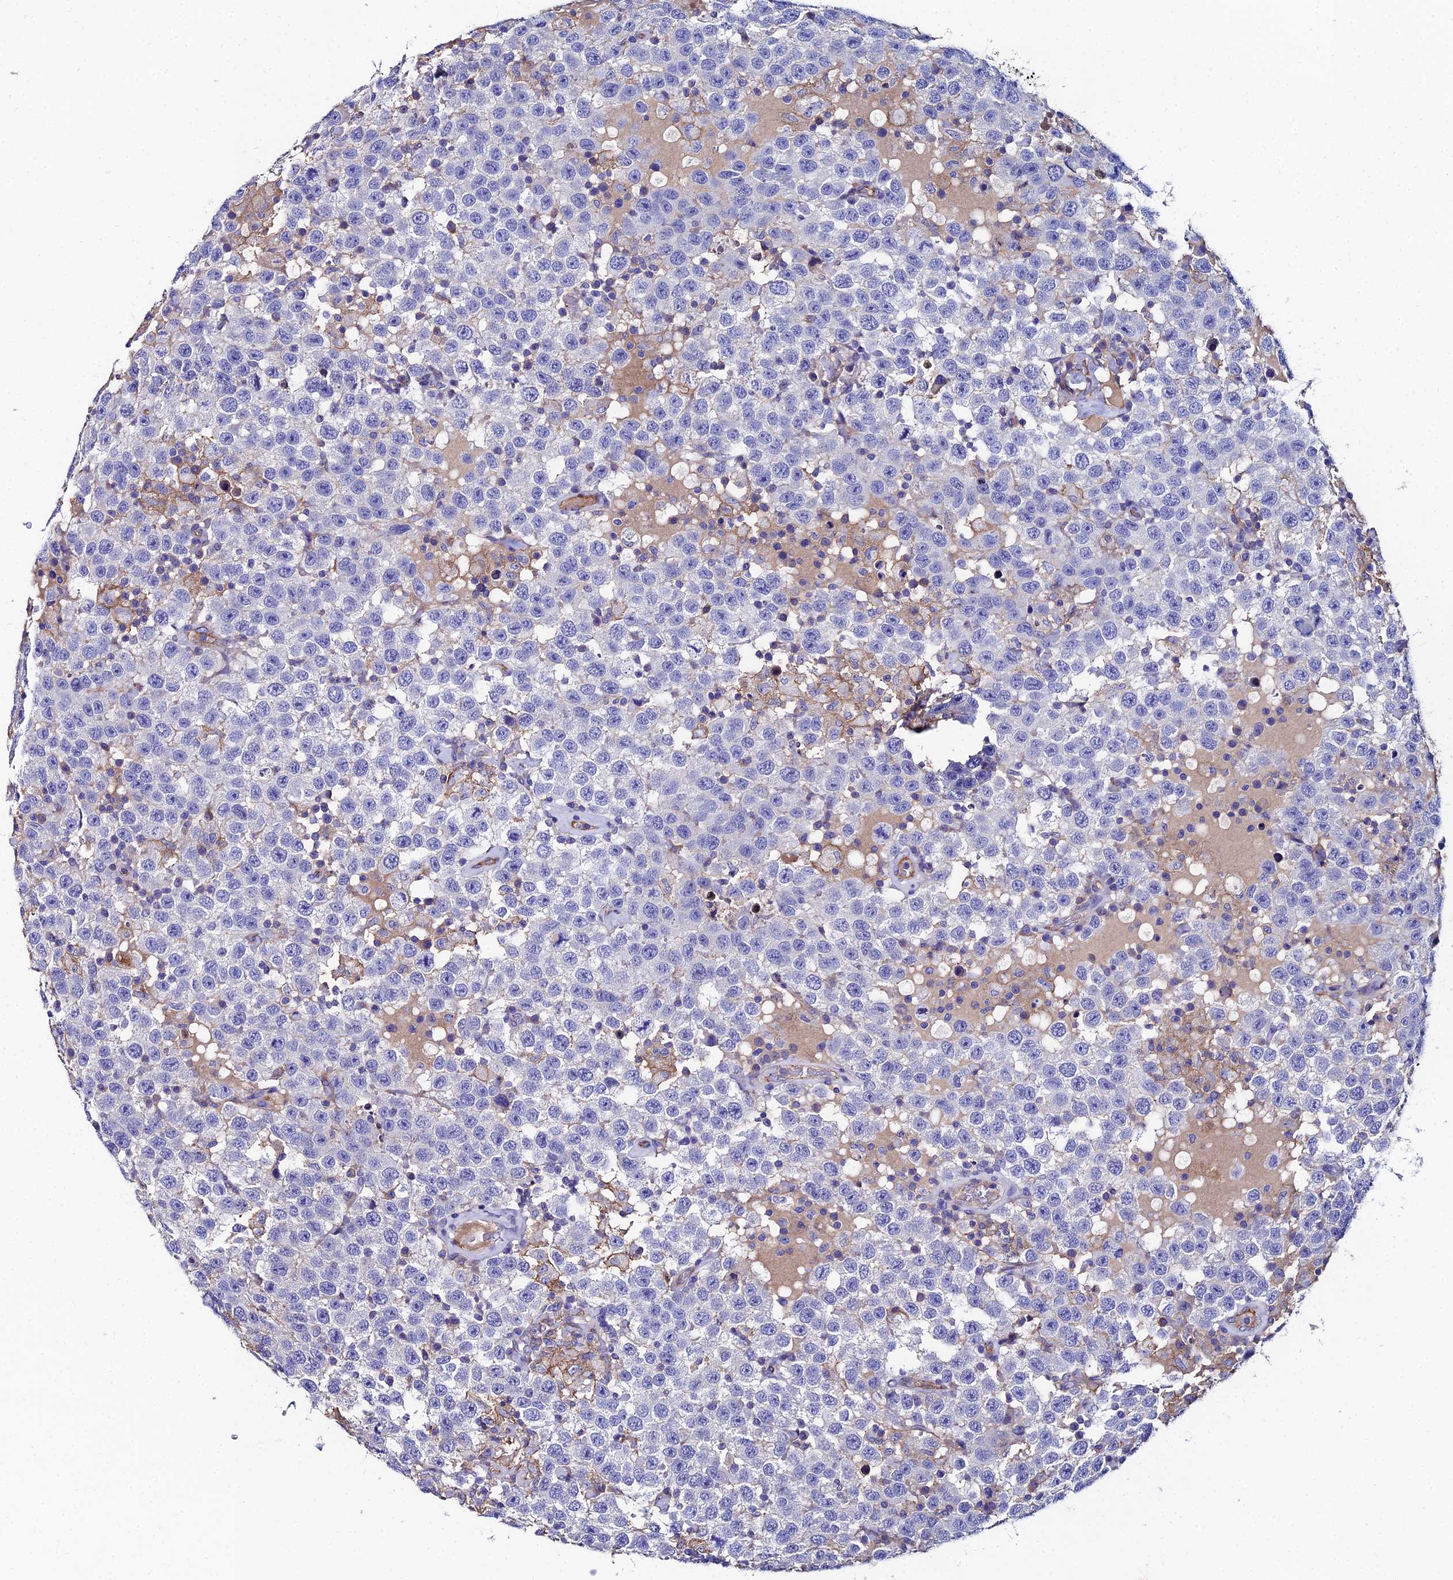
{"staining": {"intensity": "negative", "quantity": "none", "location": "none"}, "tissue": "testis cancer", "cell_type": "Tumor cells", "image_type": "cancer", "snomed": [{"axis": "morphology", "description": "Seminoma, NOS"}, {"axis": "topography", "description": "Testis"}], "caption": "Tumor cells show no significant protein staining in testis cancer.", "gene": "C6", "patient": {"sex": "male", "age": 41}}